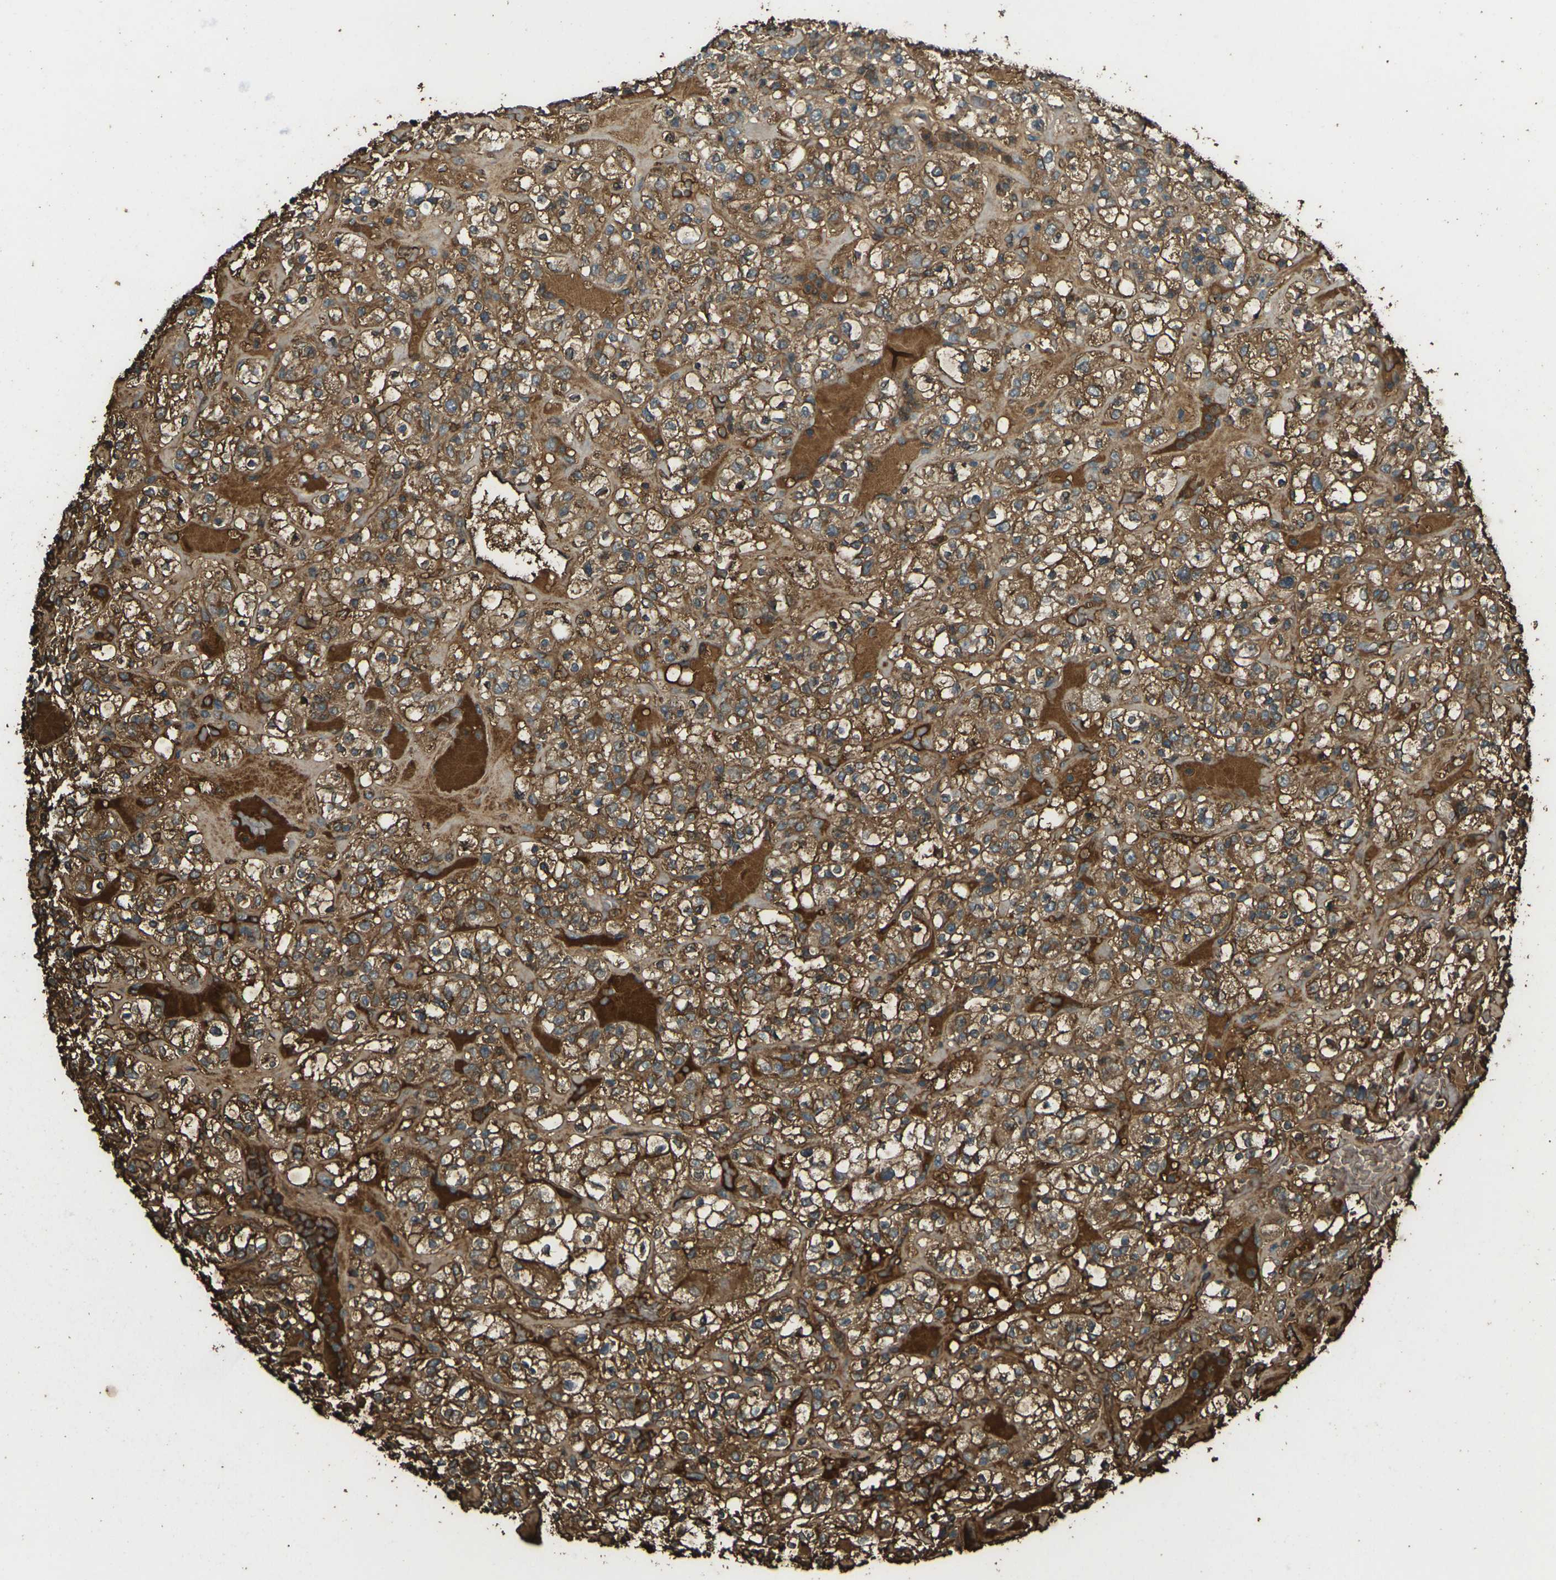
{"staining": {"intensity": "strong", "quantity": ">75%", "location": "cytoplasmic/membranous"}, "tissue": "renal cancer", "cell_type": "Tumor cells", "image_type": "cancer", "snomed": [{"axis": "morphology", "description": "Normal tissue, NOS"}, {"axis": "morphology", "description": "Adenocarcinoma, NOS"}, {"axis": "topography", "description": "Kidney"}], "caption": "IHC (DAB (3,3'-diaminobenzidine)) staining of renal adenocarcinoma demonstrates strong cytoplasmic/membranous protein staining in approximately >75% of tumor cells.", "gene": "CYP1B1", "patient": {"sex": "female", "age": 72}}